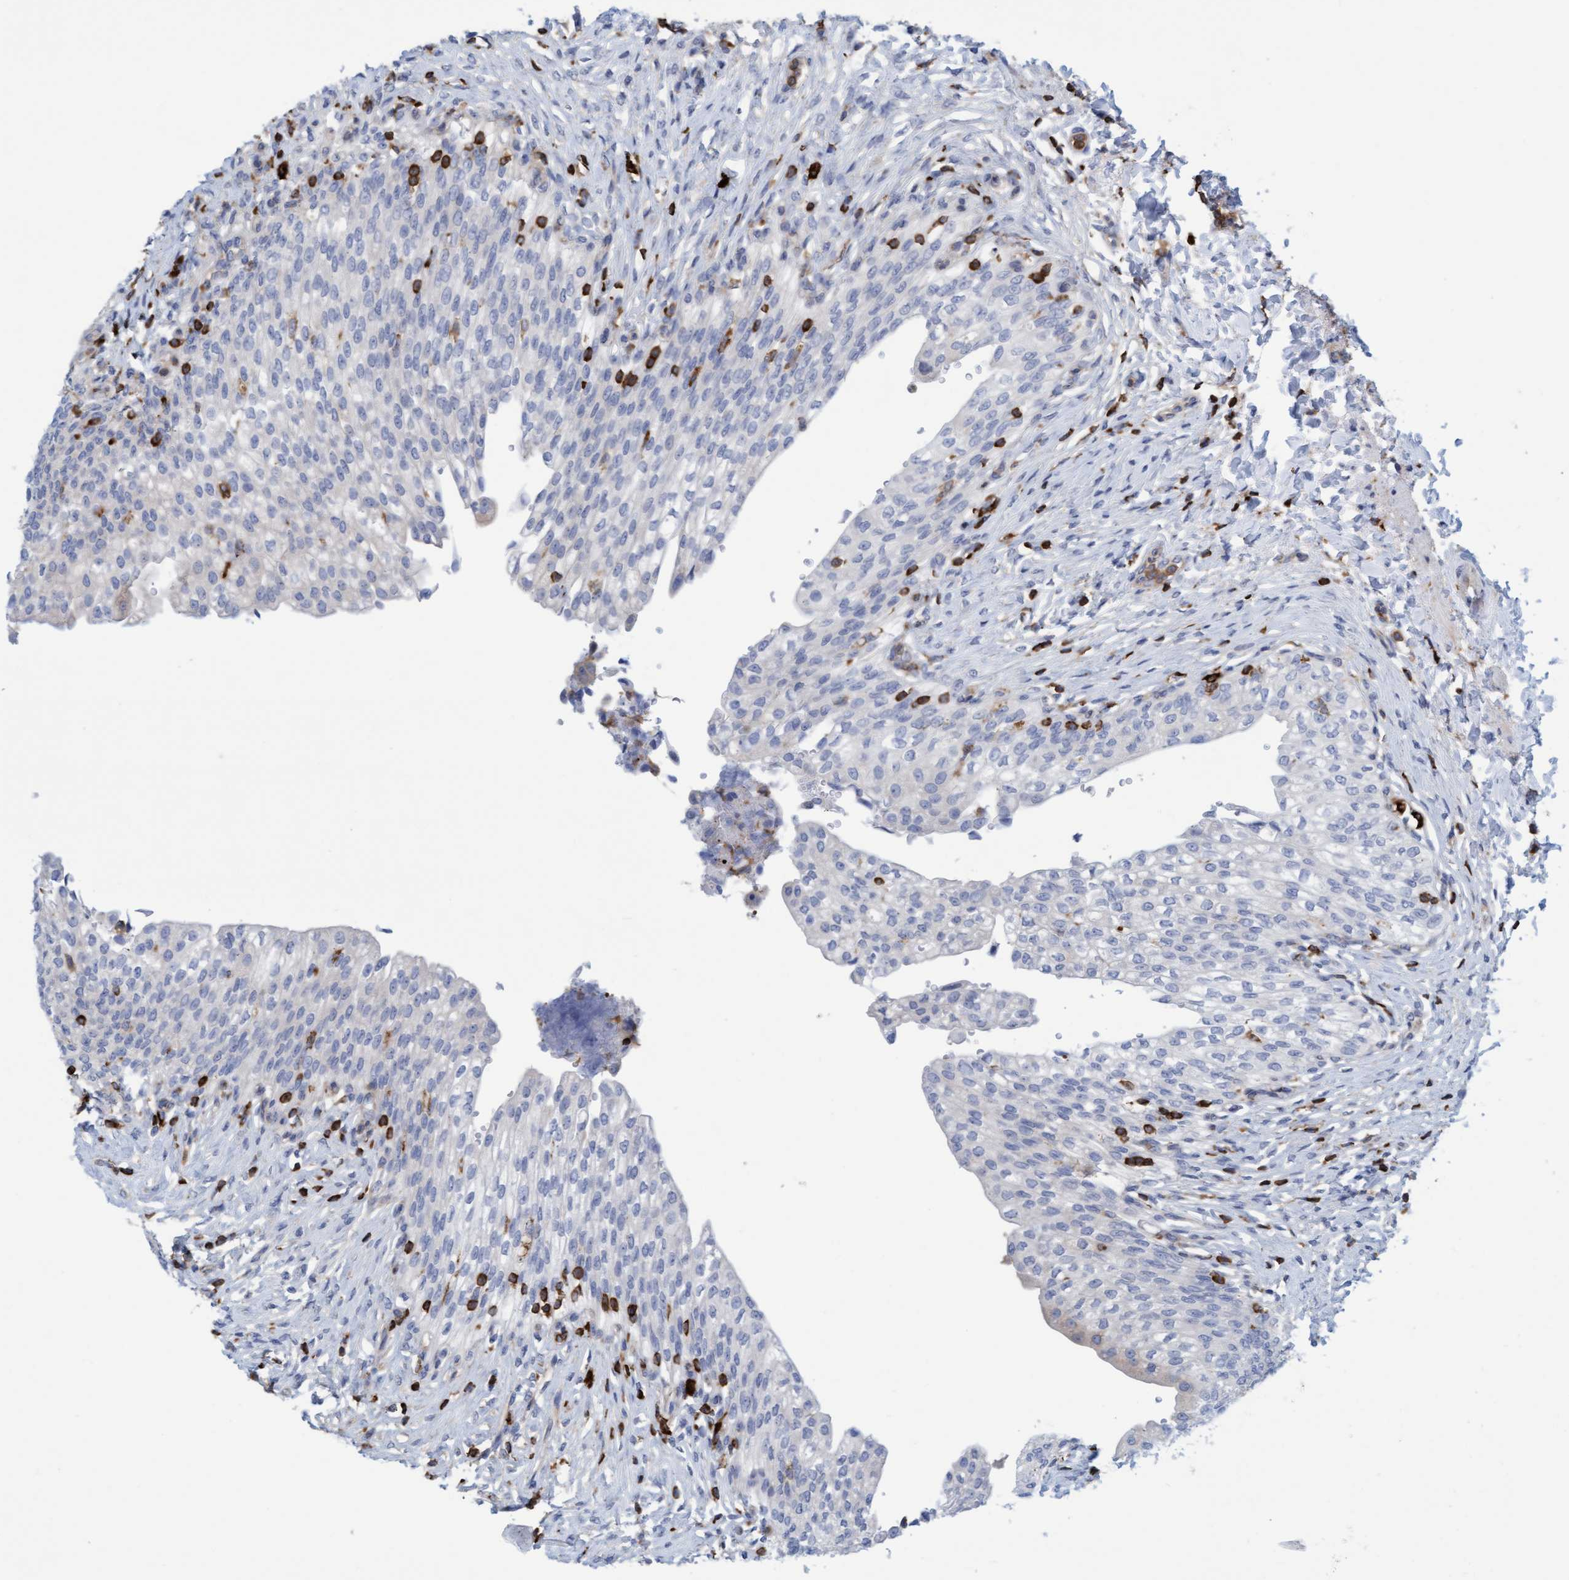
{"staining": {"intensity": "negative", "quantity": "none", "location": "none"}, "tissue": "urinary bladder", "cell_type": "Urothelial cells", "image_type": "normal", "snomed": [{"axis": "morphology", "description": "Urothelial carcinoma, High grade"}, {"axis": "topography", "description": "Urinary bladder"}], "caption": "An immunohistochemistry photomicrograph of normal urinary bladder is shown. There is no staining in urothelial cells of urinary bladder.", "gene": "FNBP1", "patient": {"sex": "male", "age": 46}}